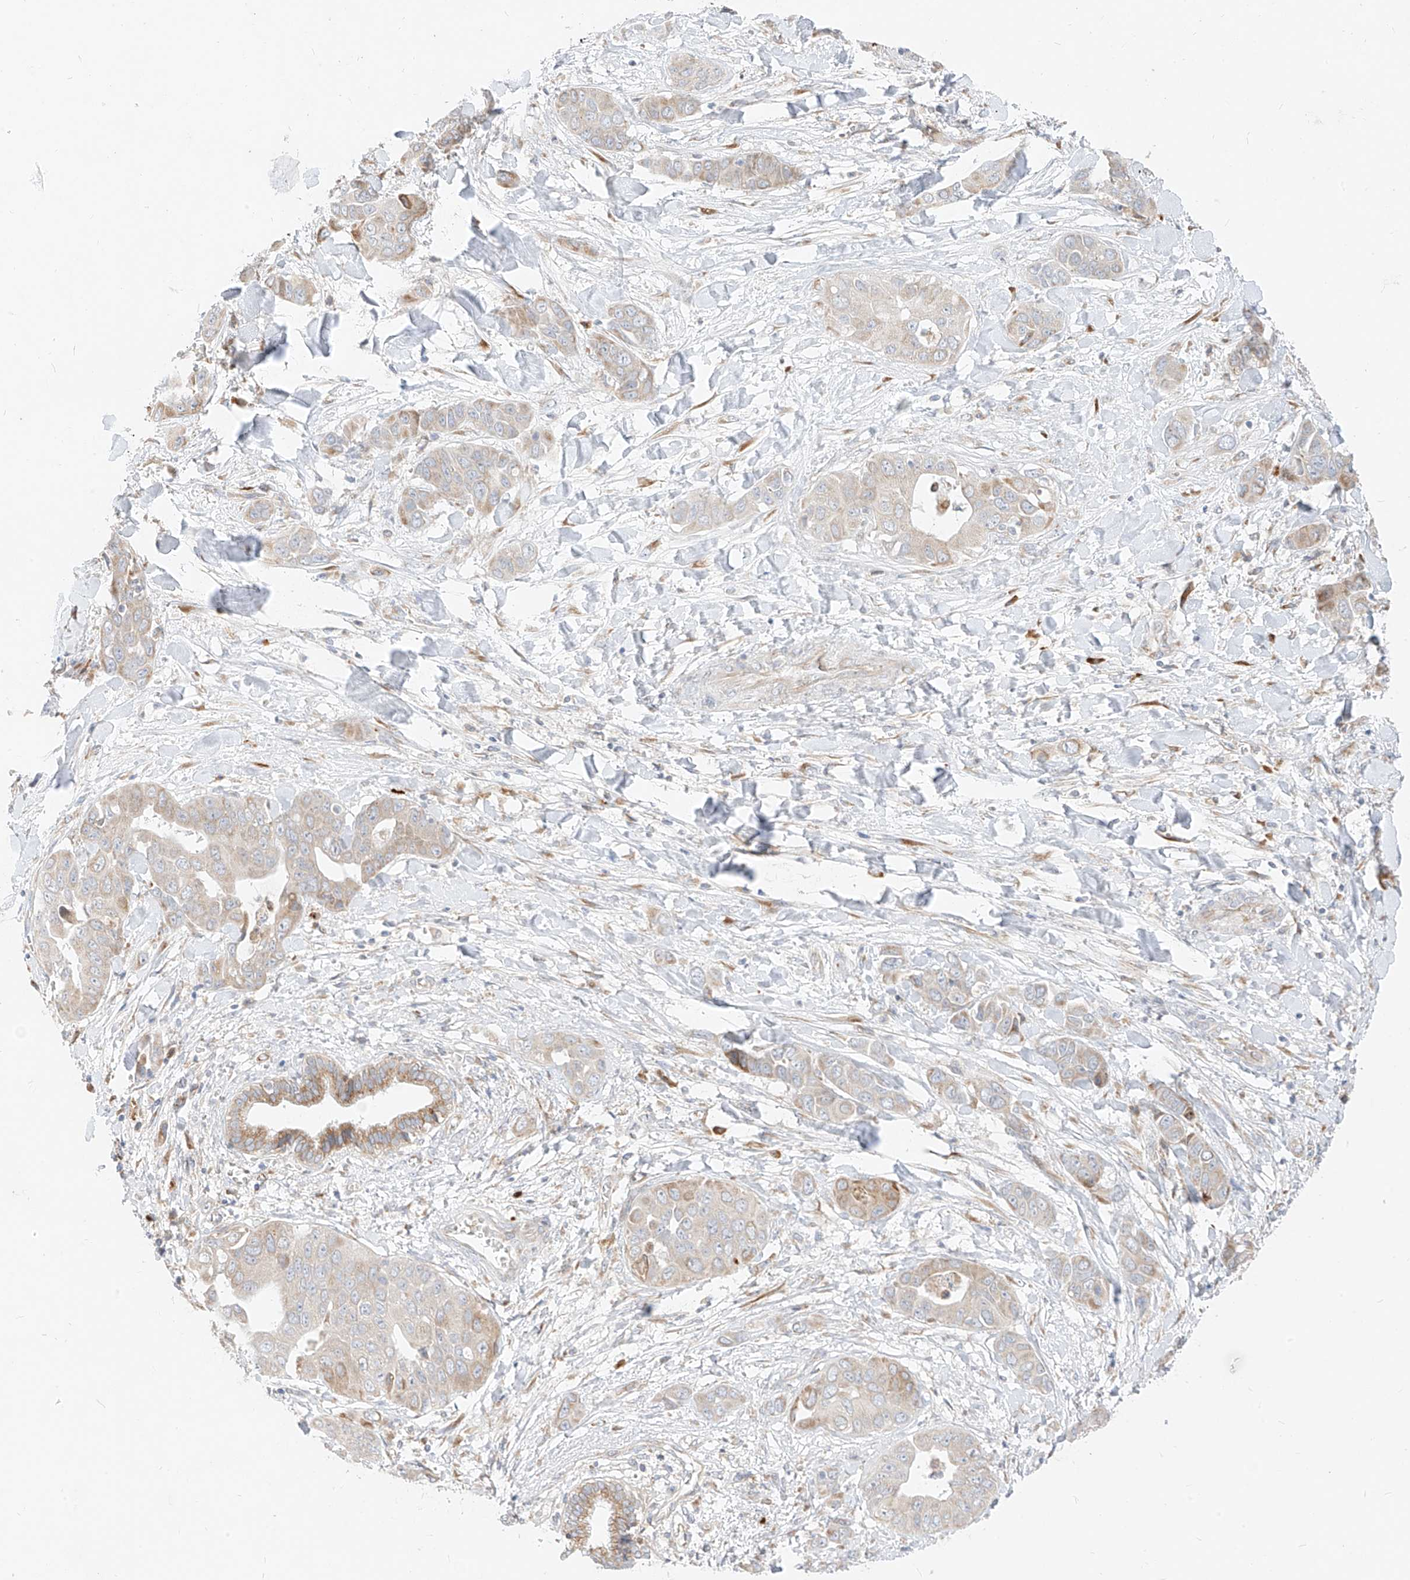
{"staining": {"intensity": "weak", "quantity": "25%-75%", "location": "cytoplasmic/membranous"}, "tissue": "liver cancer", "cell_type": "Tumor cells", "image_type": "cancer", "snomed": [{"axis": "morphology", "description": "Cholangiocarcinoma"}, {"axis": "topography", "description": "Liver"}], "caption": "Immunohistochemistry of liver cancer (cholangiocarcinoma) demonstrates low levels of weak cytoplasmic/membranous positivity in approximately 25%-75% of tumor cells.", "gene": "STT3A", "patient": {"sex": "female", "age": 52}}